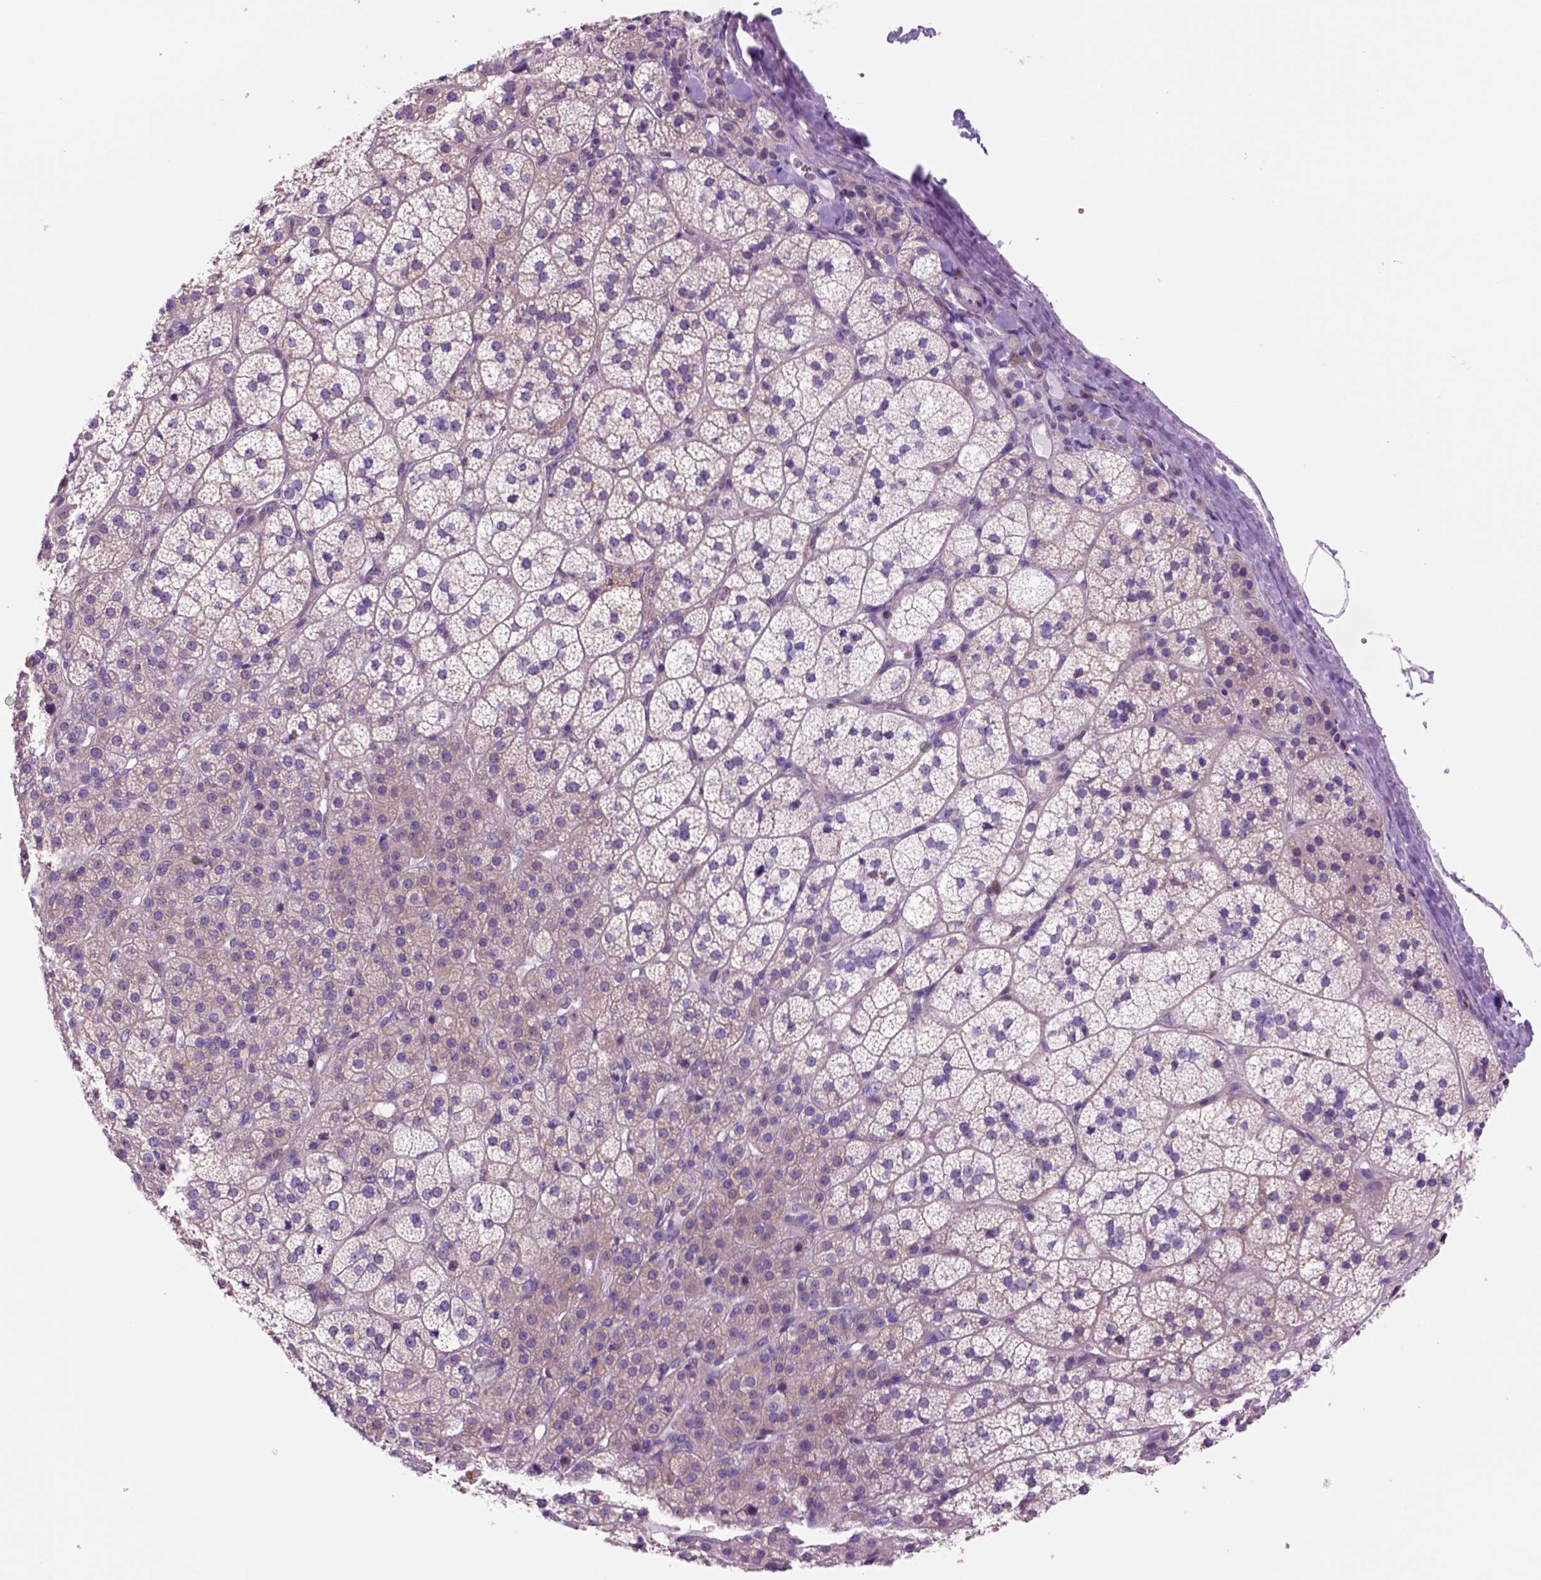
{"staining": {"intensity": "negative", "quantity": "none", "location": "none"}, "tissue": "adrenal gland", "cell_type": "Glandular cells", "image_type": "normal", "snomed": [{"axis": "morphology", "description": "Normal tissue, NOS"}, {"axis": "topography", "description": "Adrenal gland"}], "caption": "The image displays no staining of glandular cells in unremarkable adrenal gland.", "gene": "PIAS3", "patient": {"sex": "female", "age": 60}}